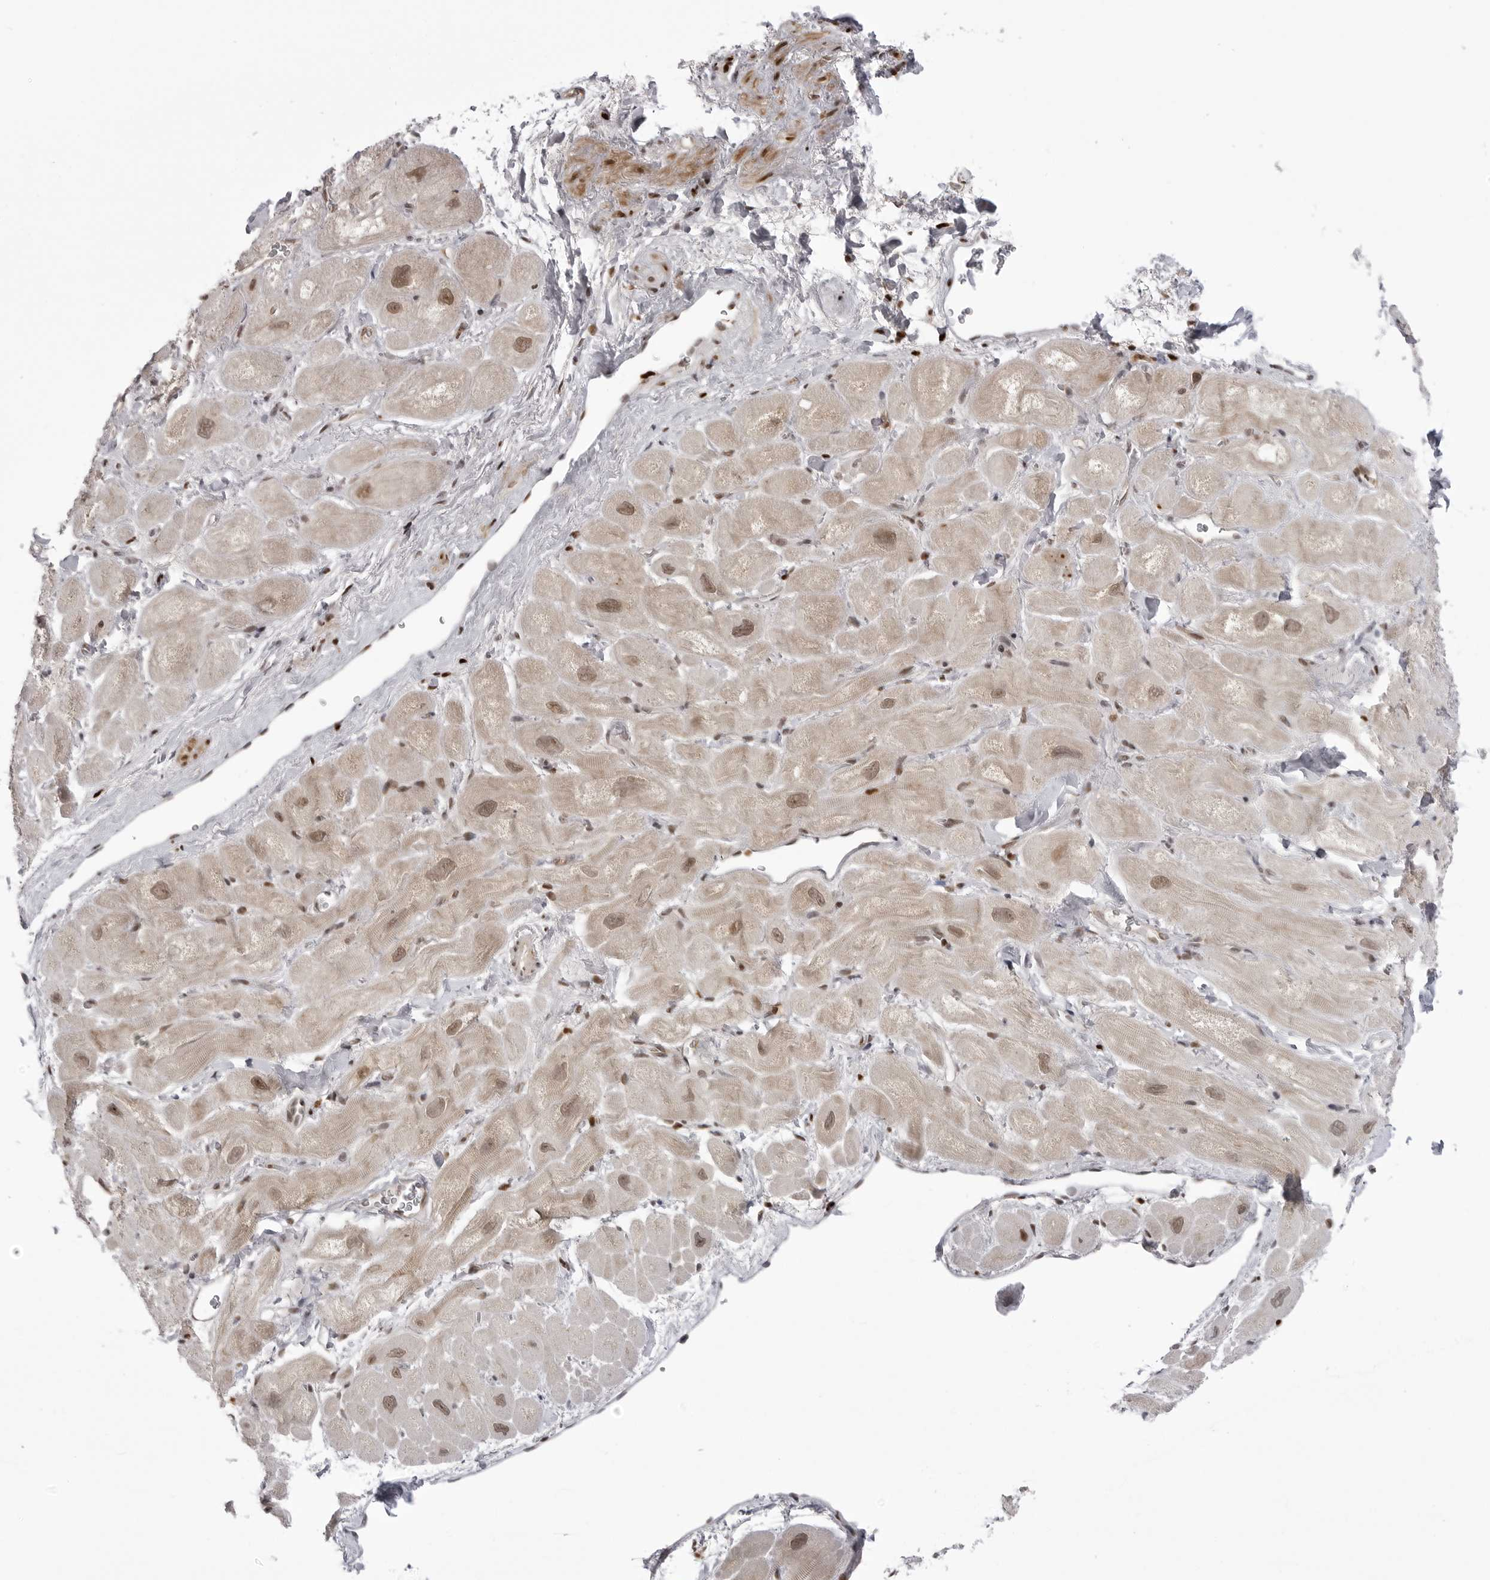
{"staining": {"intensity": "moderate", "quantity": "25%-75%", "location": "nuclear"}, "tissue": "heart muscle", "cell_type": "Cardiomyocytes", "image_type": "normal", "snomed": [{"axis": "morphology", "description": "Normal tissue, NOS"}, {"axis": "topography", "description": "Heart"}], "caption": "Immunohistochemical staining of normal heart muscle reveals 25%-75% levels of moderate nuclear protein expression in approximately 25%-75% of cardiomyocytes.", "gene": "PTK2B", "patient": {"sex": "male", "age": 49}}